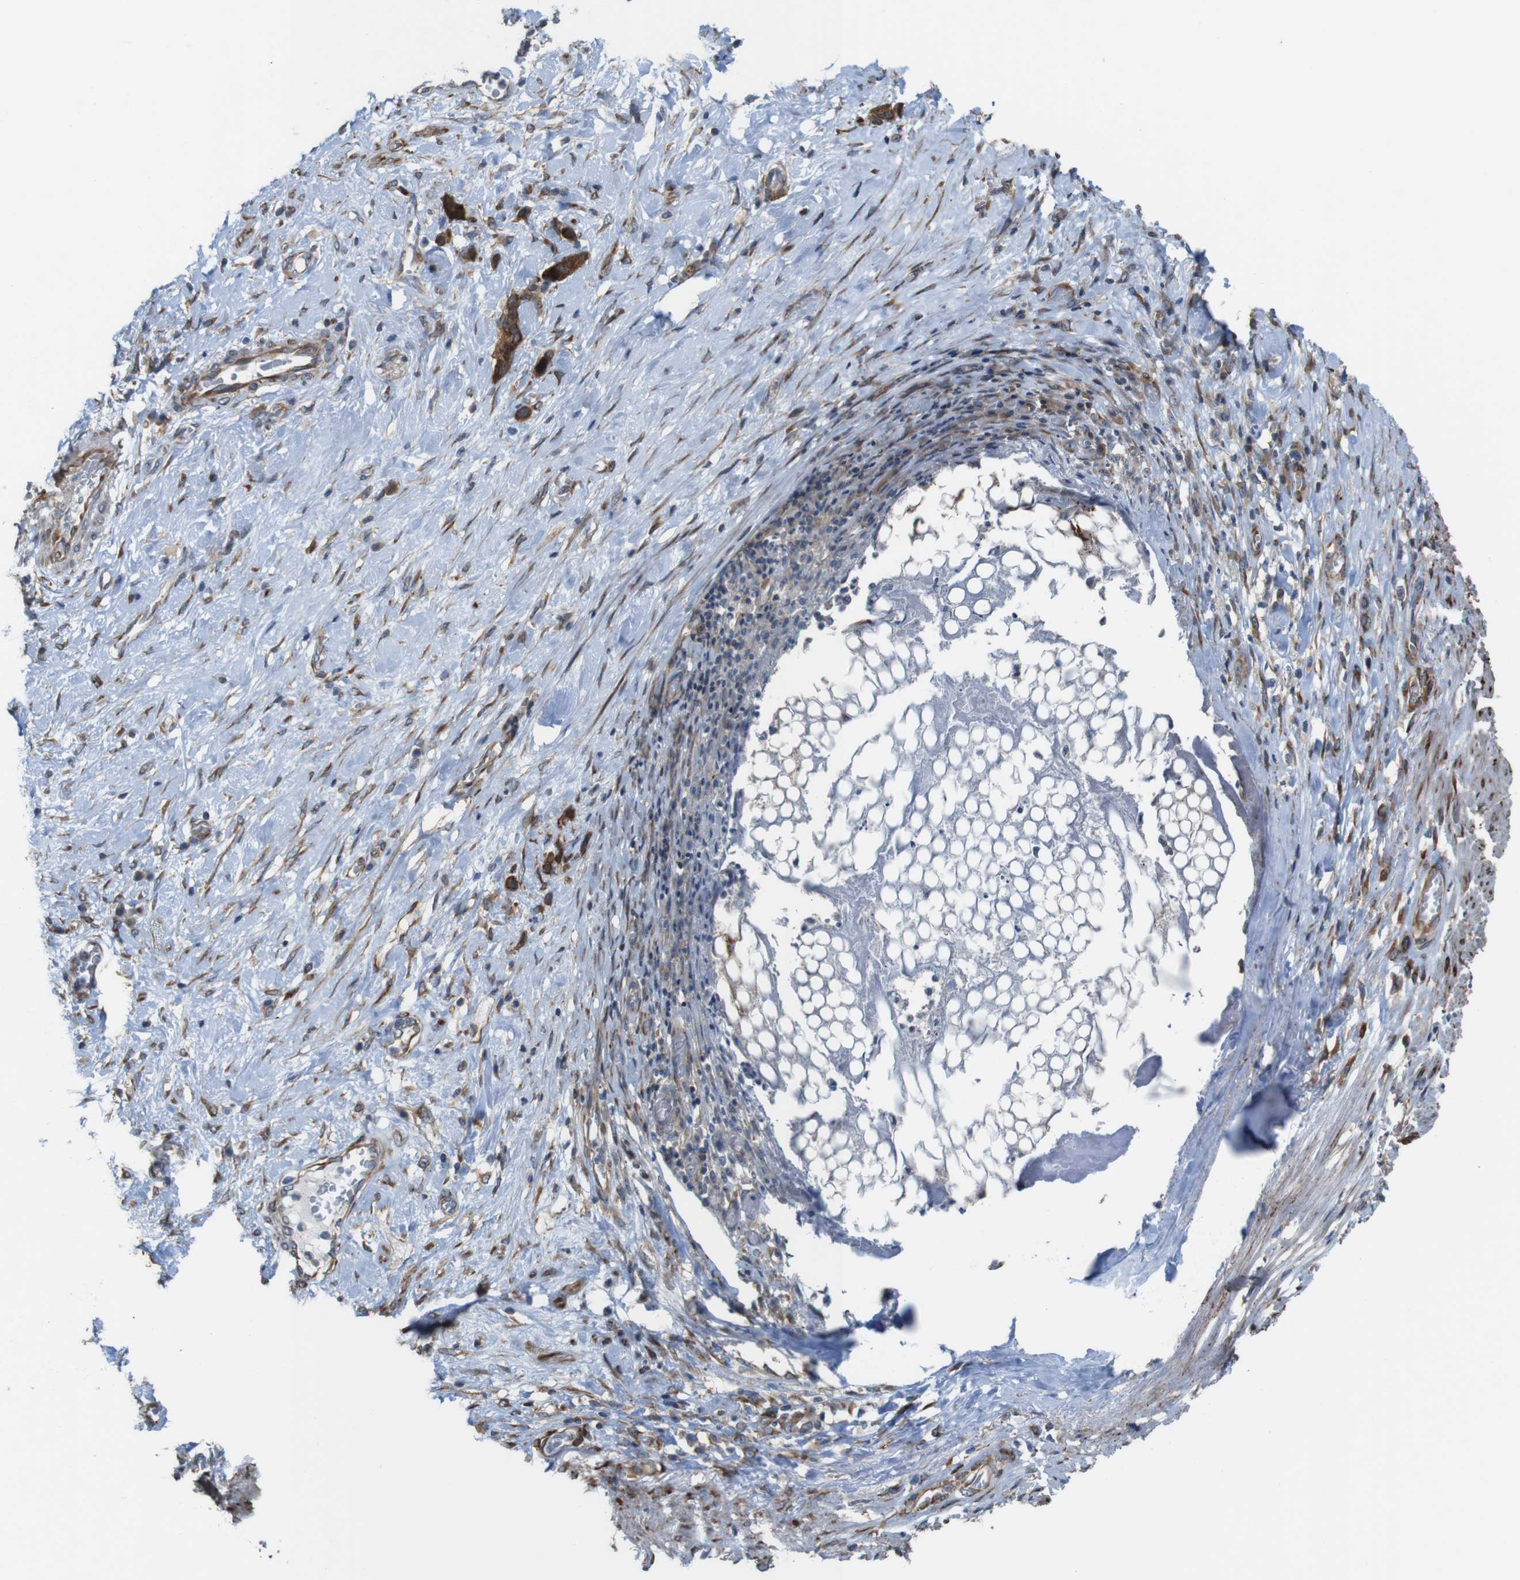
{"staining": {"intensity": "strong", "quantity": ">75%", "location": "cytoplasmic/membranous"}, "tissue": "stomach cancer", "cell_type": "Tumor cells", "image_type": "cancer", "snomed": [{"axis": "morphology", "description": "Adenocarcinoma, NOS"}, {"axis": "morphology", "description": "Adenocarcinoma, High grade"}, {"axis": "topography", "description": "Stomach, upper"}, {"axis": "topography", "description": "Stomach, lower"}], "caption": "High-grade adenocarcinoma (stomach) stained with a protein marker shows strong staining in tumor cells.", "gene": "PCOLCE2", "patient": {"sex": "female", "age": 65}}